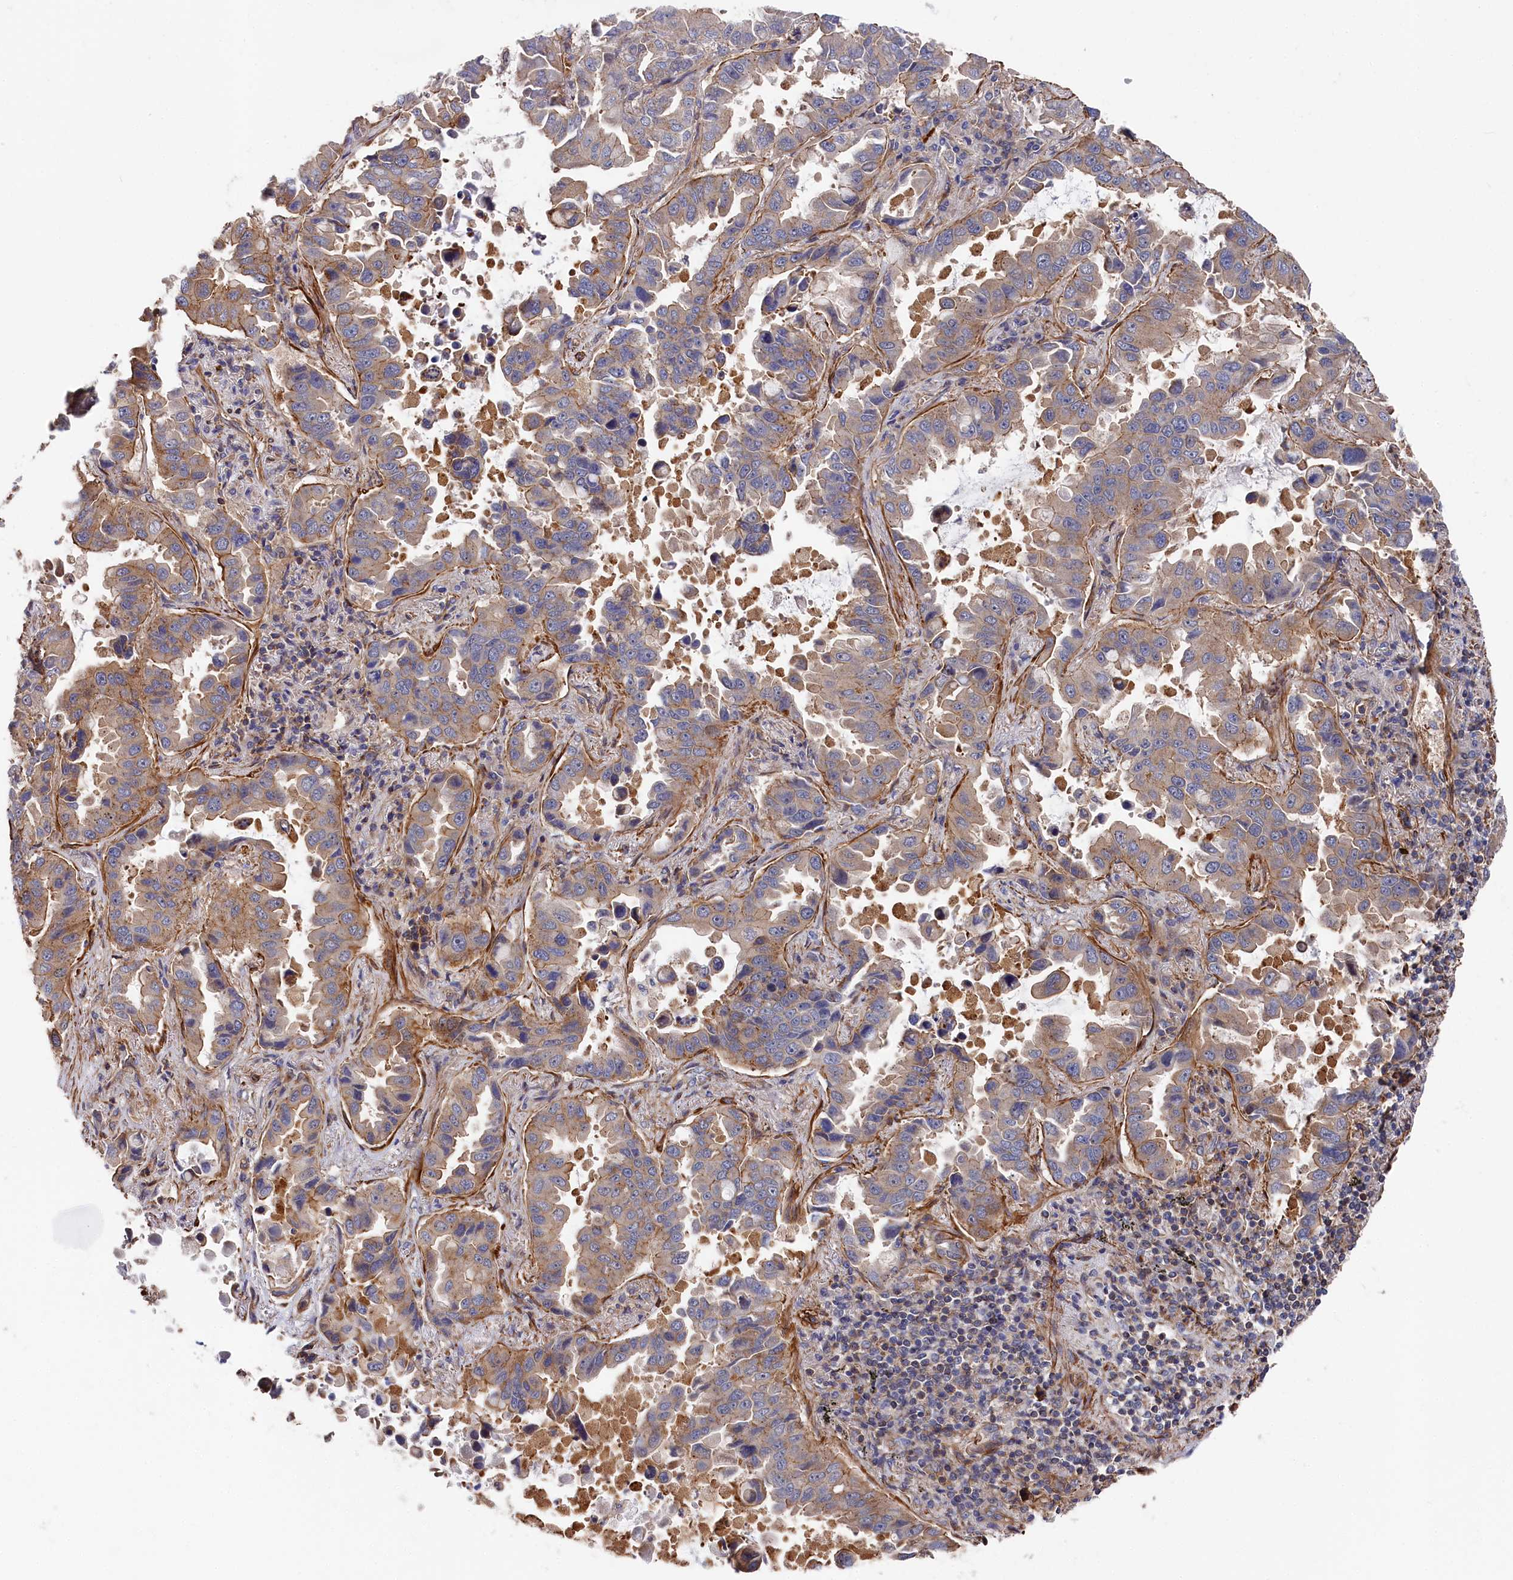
{"staining": {"intensity": "weak", "quantity": "25%-75%", "location": "cytoplasmic/membranous"}, "tissue": "lung cancer", "cell_type": "Tumor cells", "image_type": "cancer", "snomed": [{"axis": "morphology", "description": "Adenocarcinoma, NOS"}, {"axis": "topography", "description": "Lung"}], "caption": "Lung cancer stained with DAB IHC shows low levels of weak cytoplasmic/membranous staining in about 25%-75% of tumor cells.", "gene": "LDHD", "patient": {"sex": "male", "age": 64}}